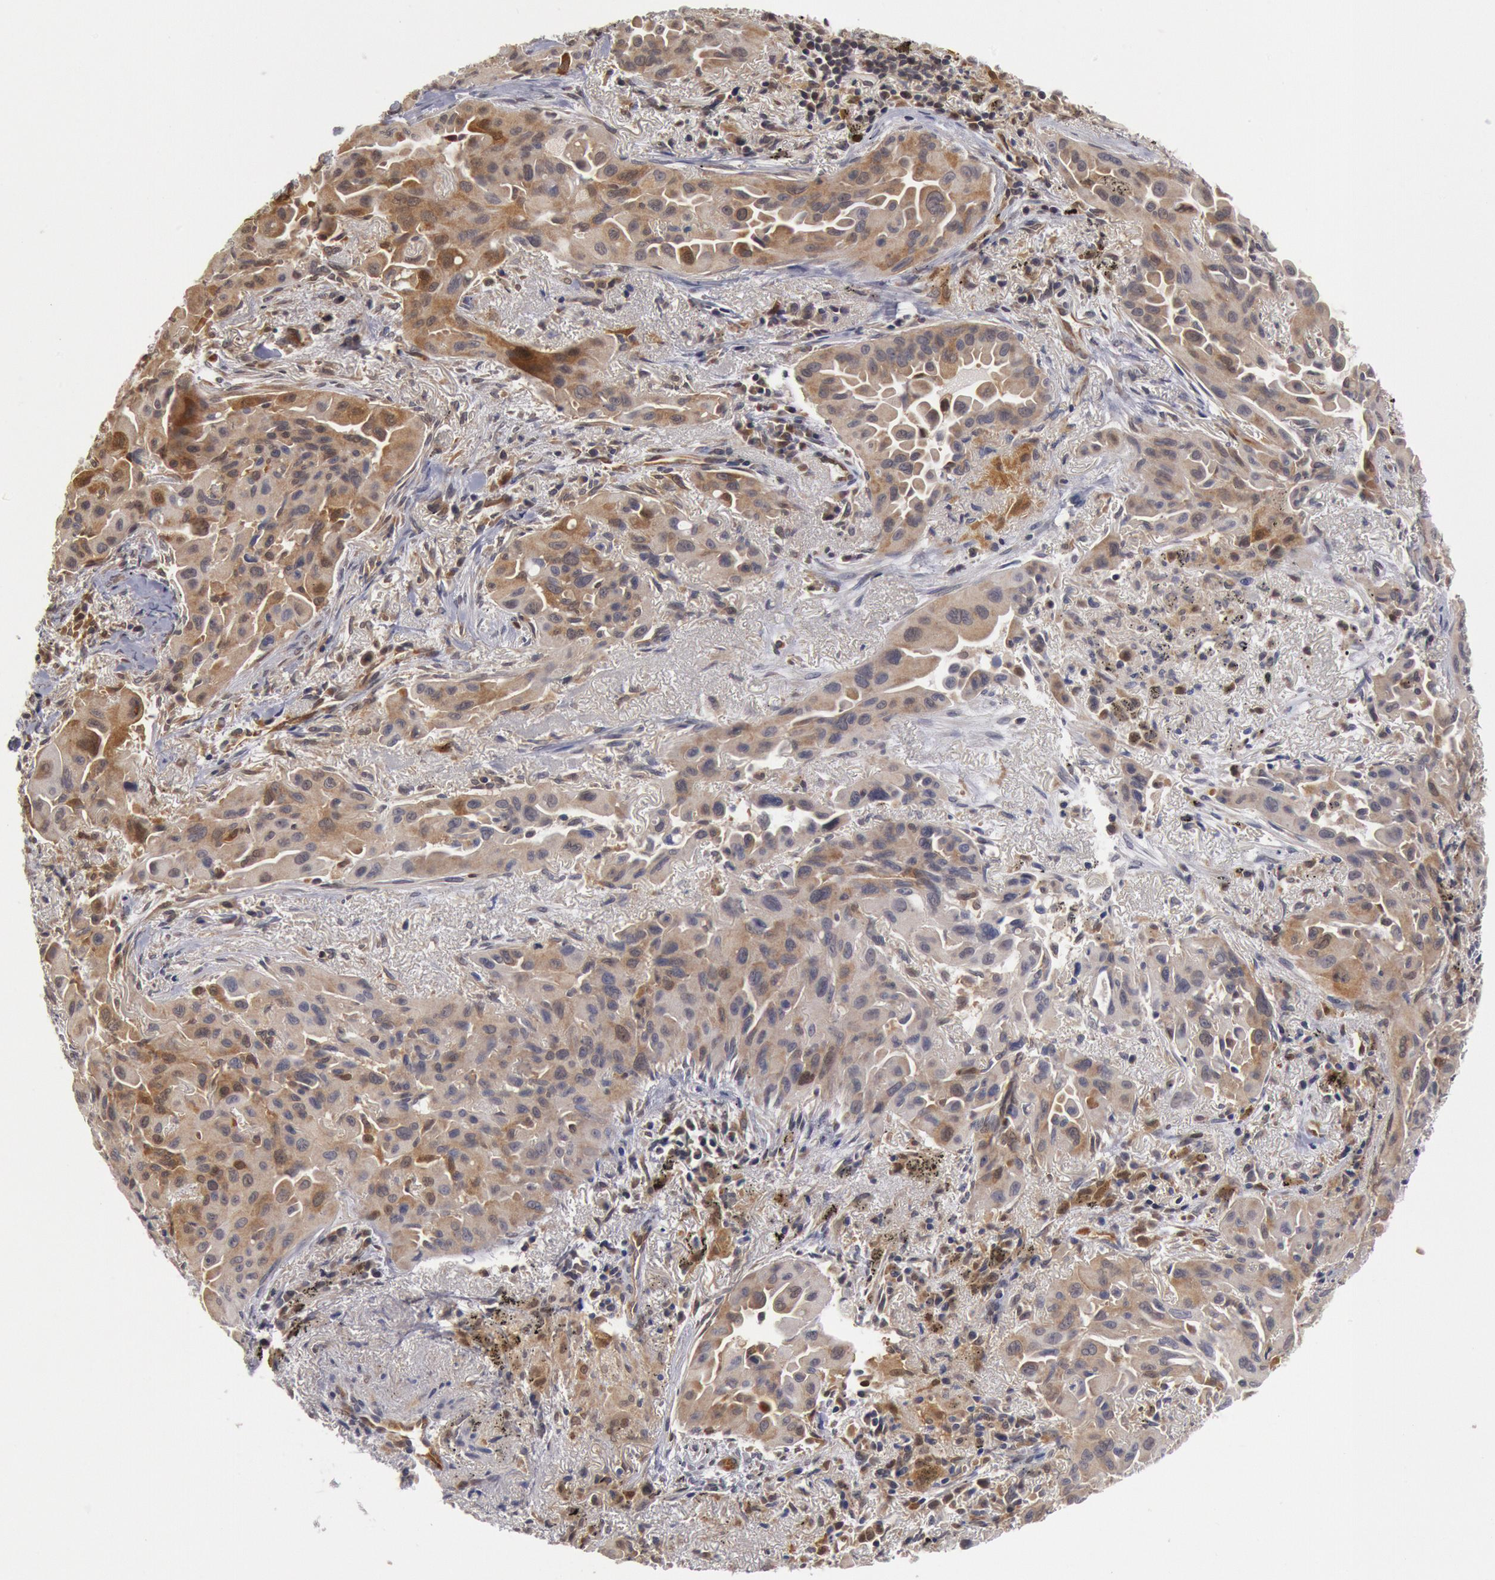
{"staining": {"intensity": "weak", "quantity": "25%-75%", "location": "cytoplasmic/membranous"}, "tissue": "lung cancer", "cell_type": "Tumor cells", "image_type": "cancer", "snomed": [{"axis": "morphology", "description": "Adenocarcinoma, NOS"}, {"axis": "topography", "description": "Lung"}], "caption": "Lung cancer stained with a brown dye shows weak cytoplasmic/membranous positive staining in approximately 25%-75% of tumor cells.", "gene": "DNAJA1", "patient": {"sex": "male", "age": 68}}